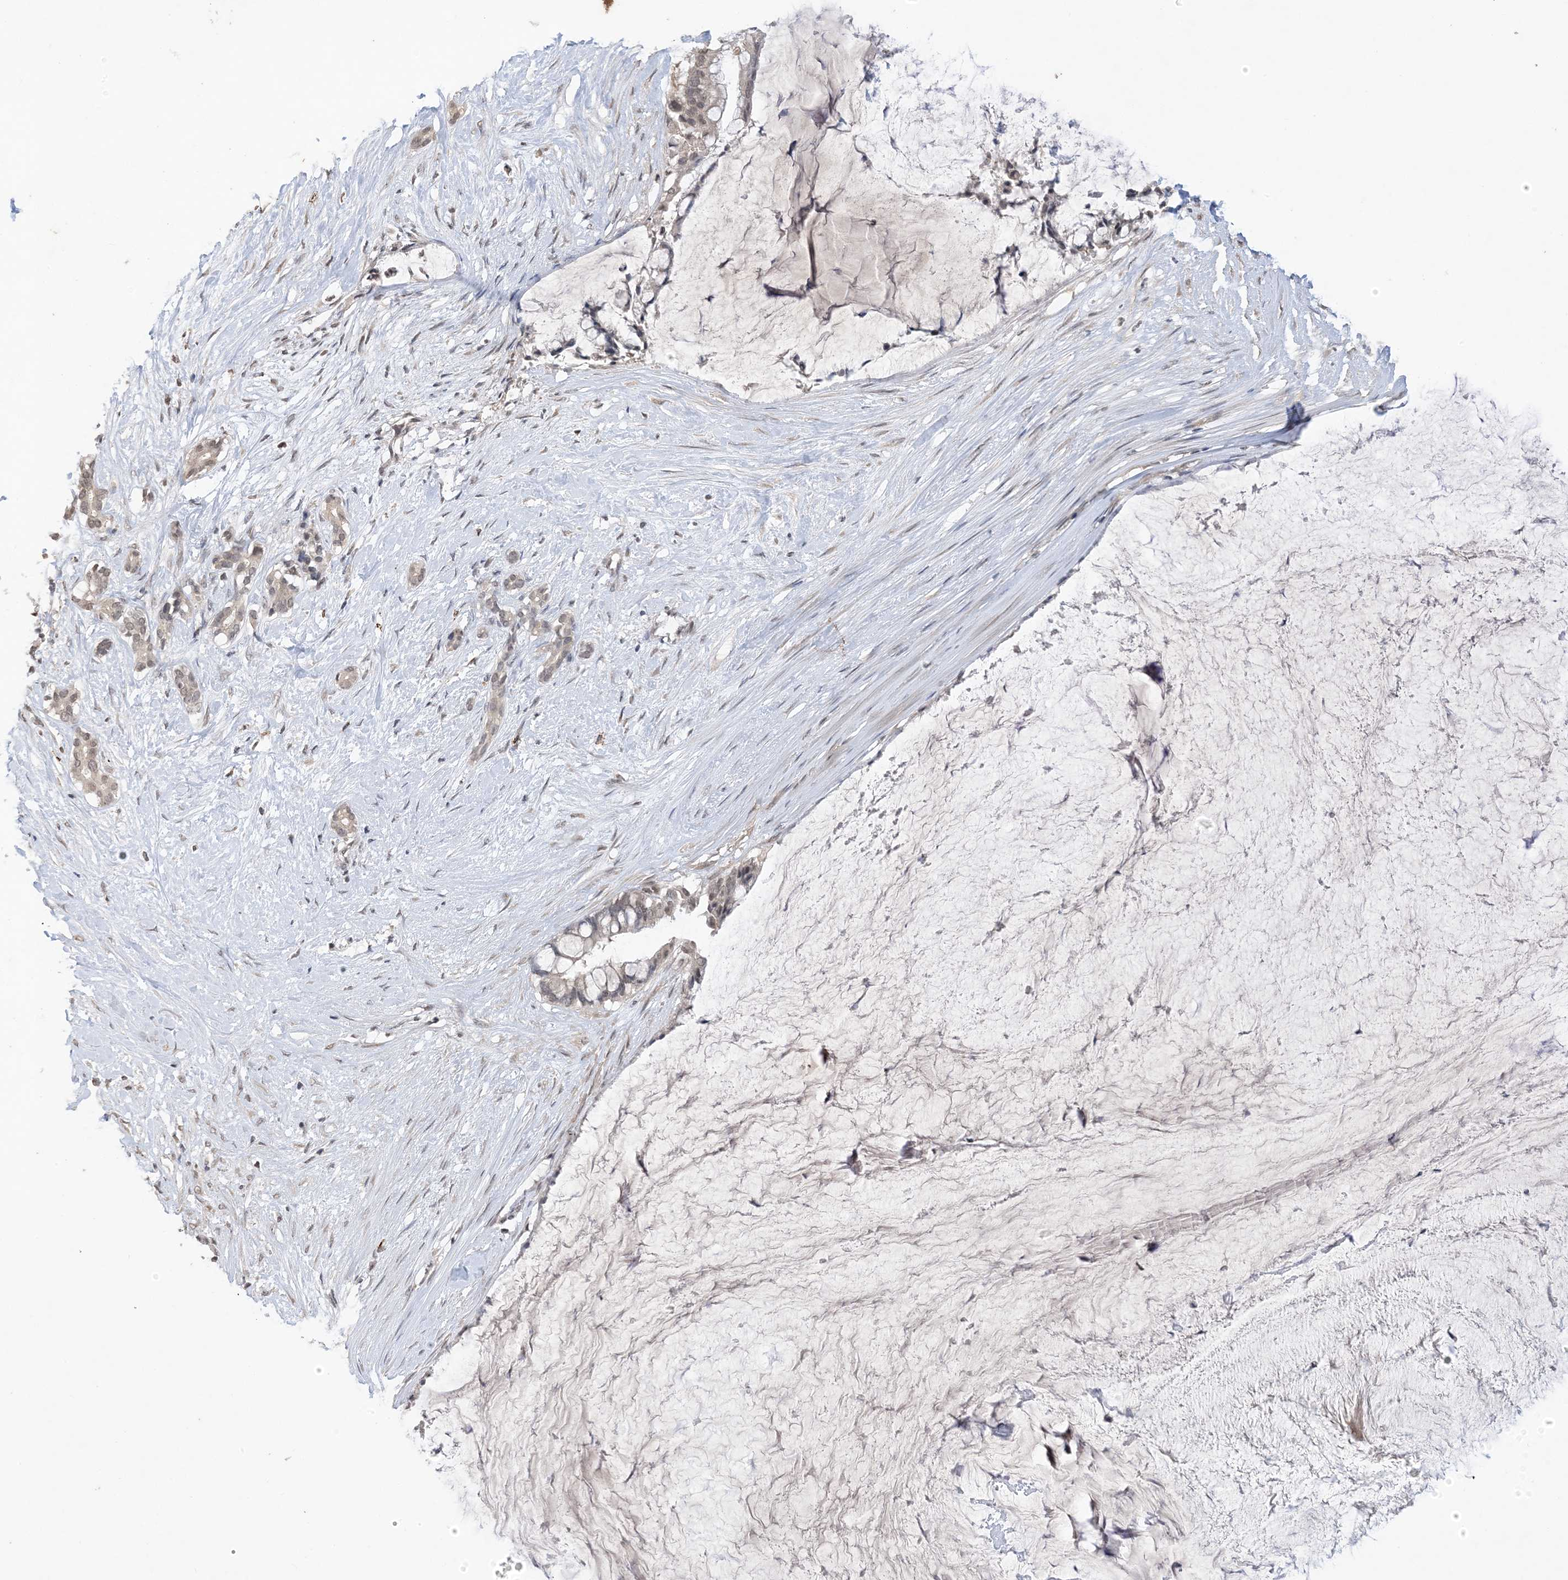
{"staining": {"intensity": "weak", "quantity": "<25%", "location": "nuclear"}, "tissue": "pancreatic cancer", "cell_type": "Tumor cells", "image_type": "cancer", "snomed": [{"axis": "morphology", "description": "Adenocarcinoma, NOS"}, {"axis": "topography", "description": "Pancreas"}], "caption": "A histopathology image of human adenocarcinoma (pancreatic) is negative for staining in tumor cells. (IHC, brightfield microscopy, high magnification).", "gene": "RANBP9", "patient": {"sex": "male", "age": 41}}